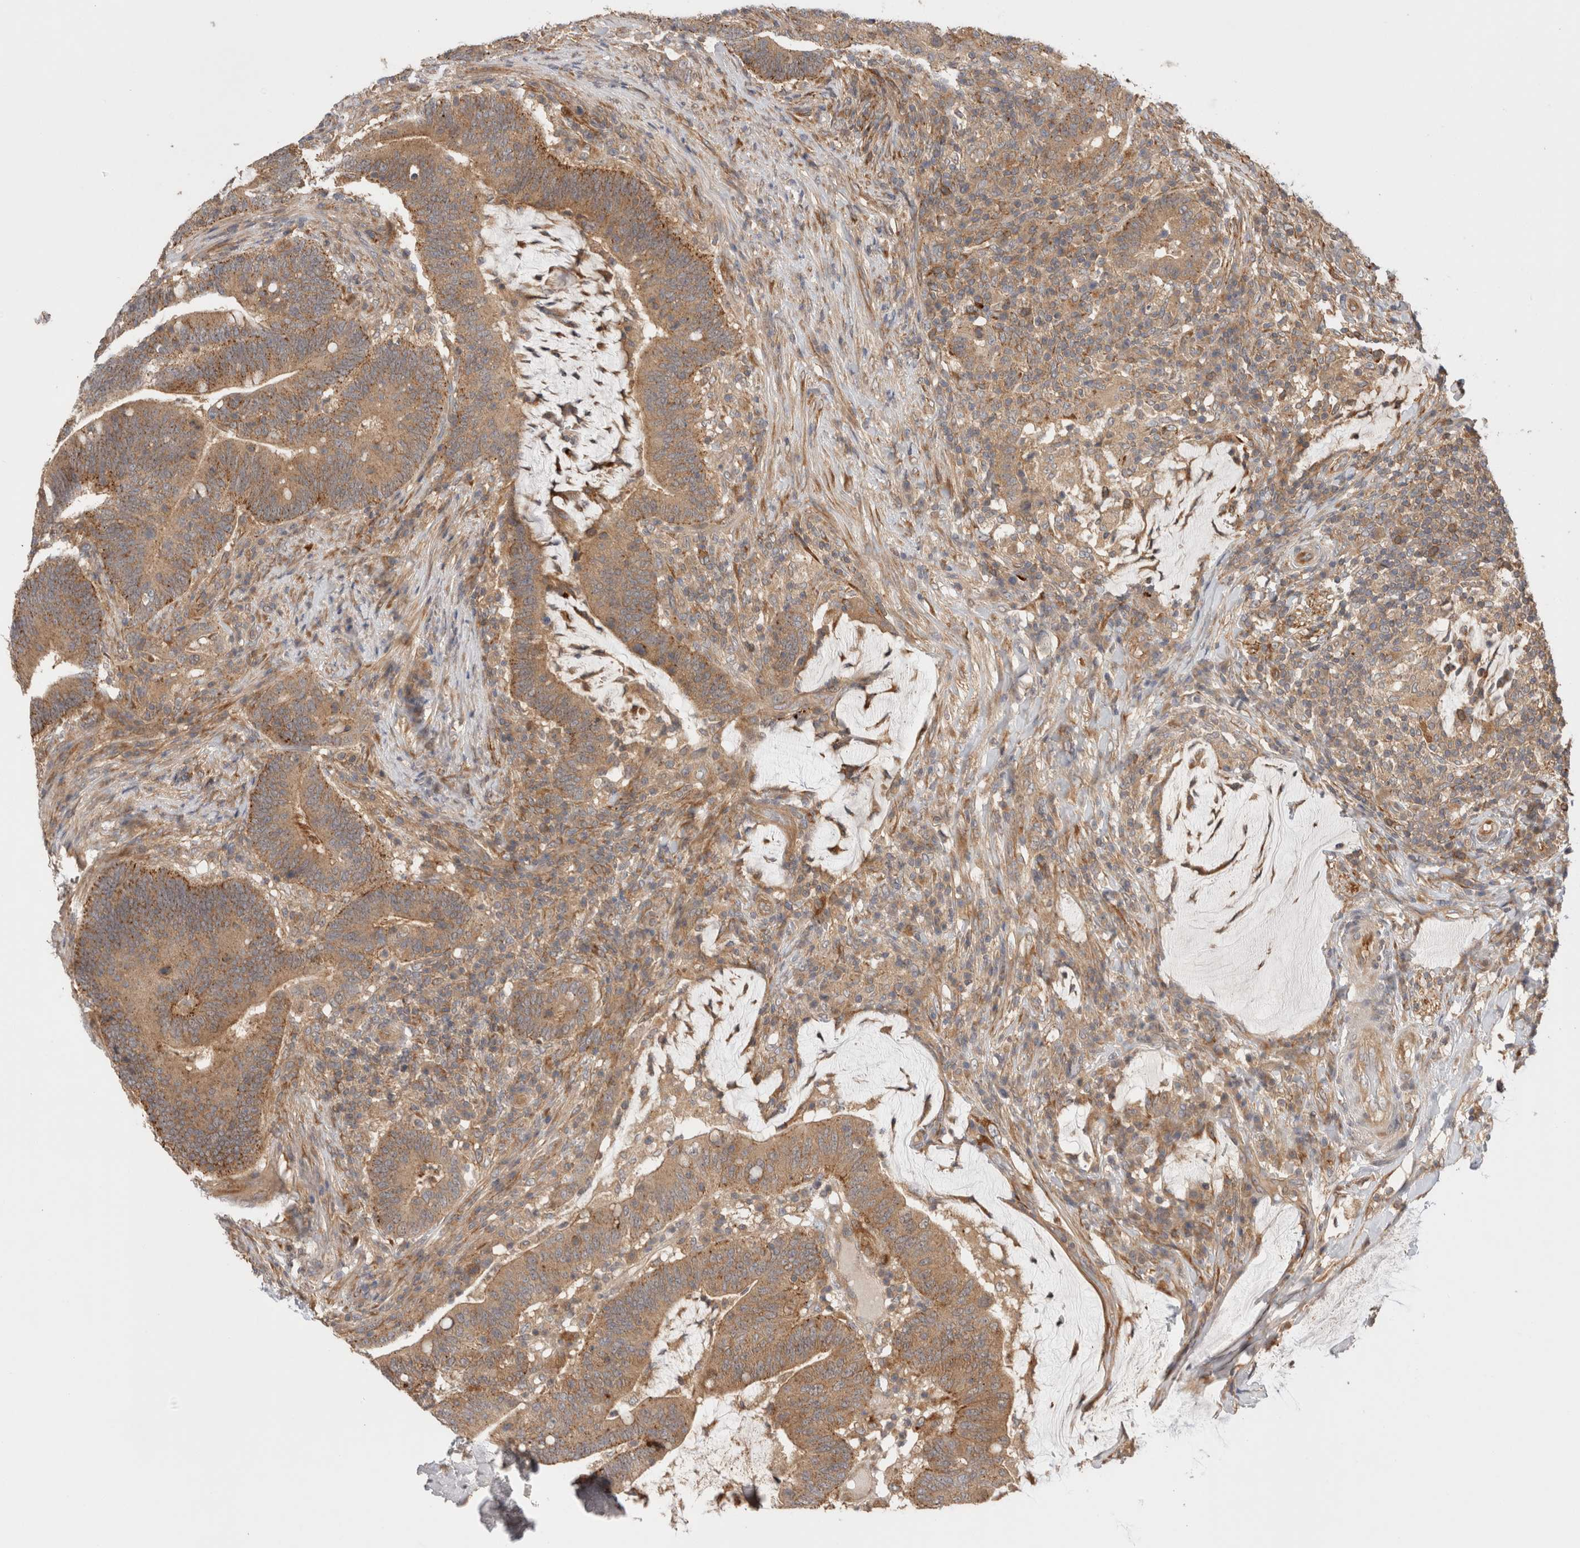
{"staining": {"intensity": "moderate", "quantity": ">75%", "location": "cytoplasmic/membranous"}, "tissue": "colorectal cancer", "cell_type": "Tumor cells", "image_type": "cancer", "snomed": [{"axis": "morphology", "description": "Normal tissue, NOS"}, {"axis": "morphology", "description": "Adenocarcinoma, NOS"}, {"axis": "topography", "description": "Colon"}], "caption": "High-magnification brightfield microscopy of colorectal cancer stained with DAB (brown) and counterstained with hematoxylin (blue). tumor cells exhibit moderate cytoplasmic/membranous expression is present in approximately>75% of cells.", "gene": "VPS28", "patient": {"sex": "female", "age": 66}}